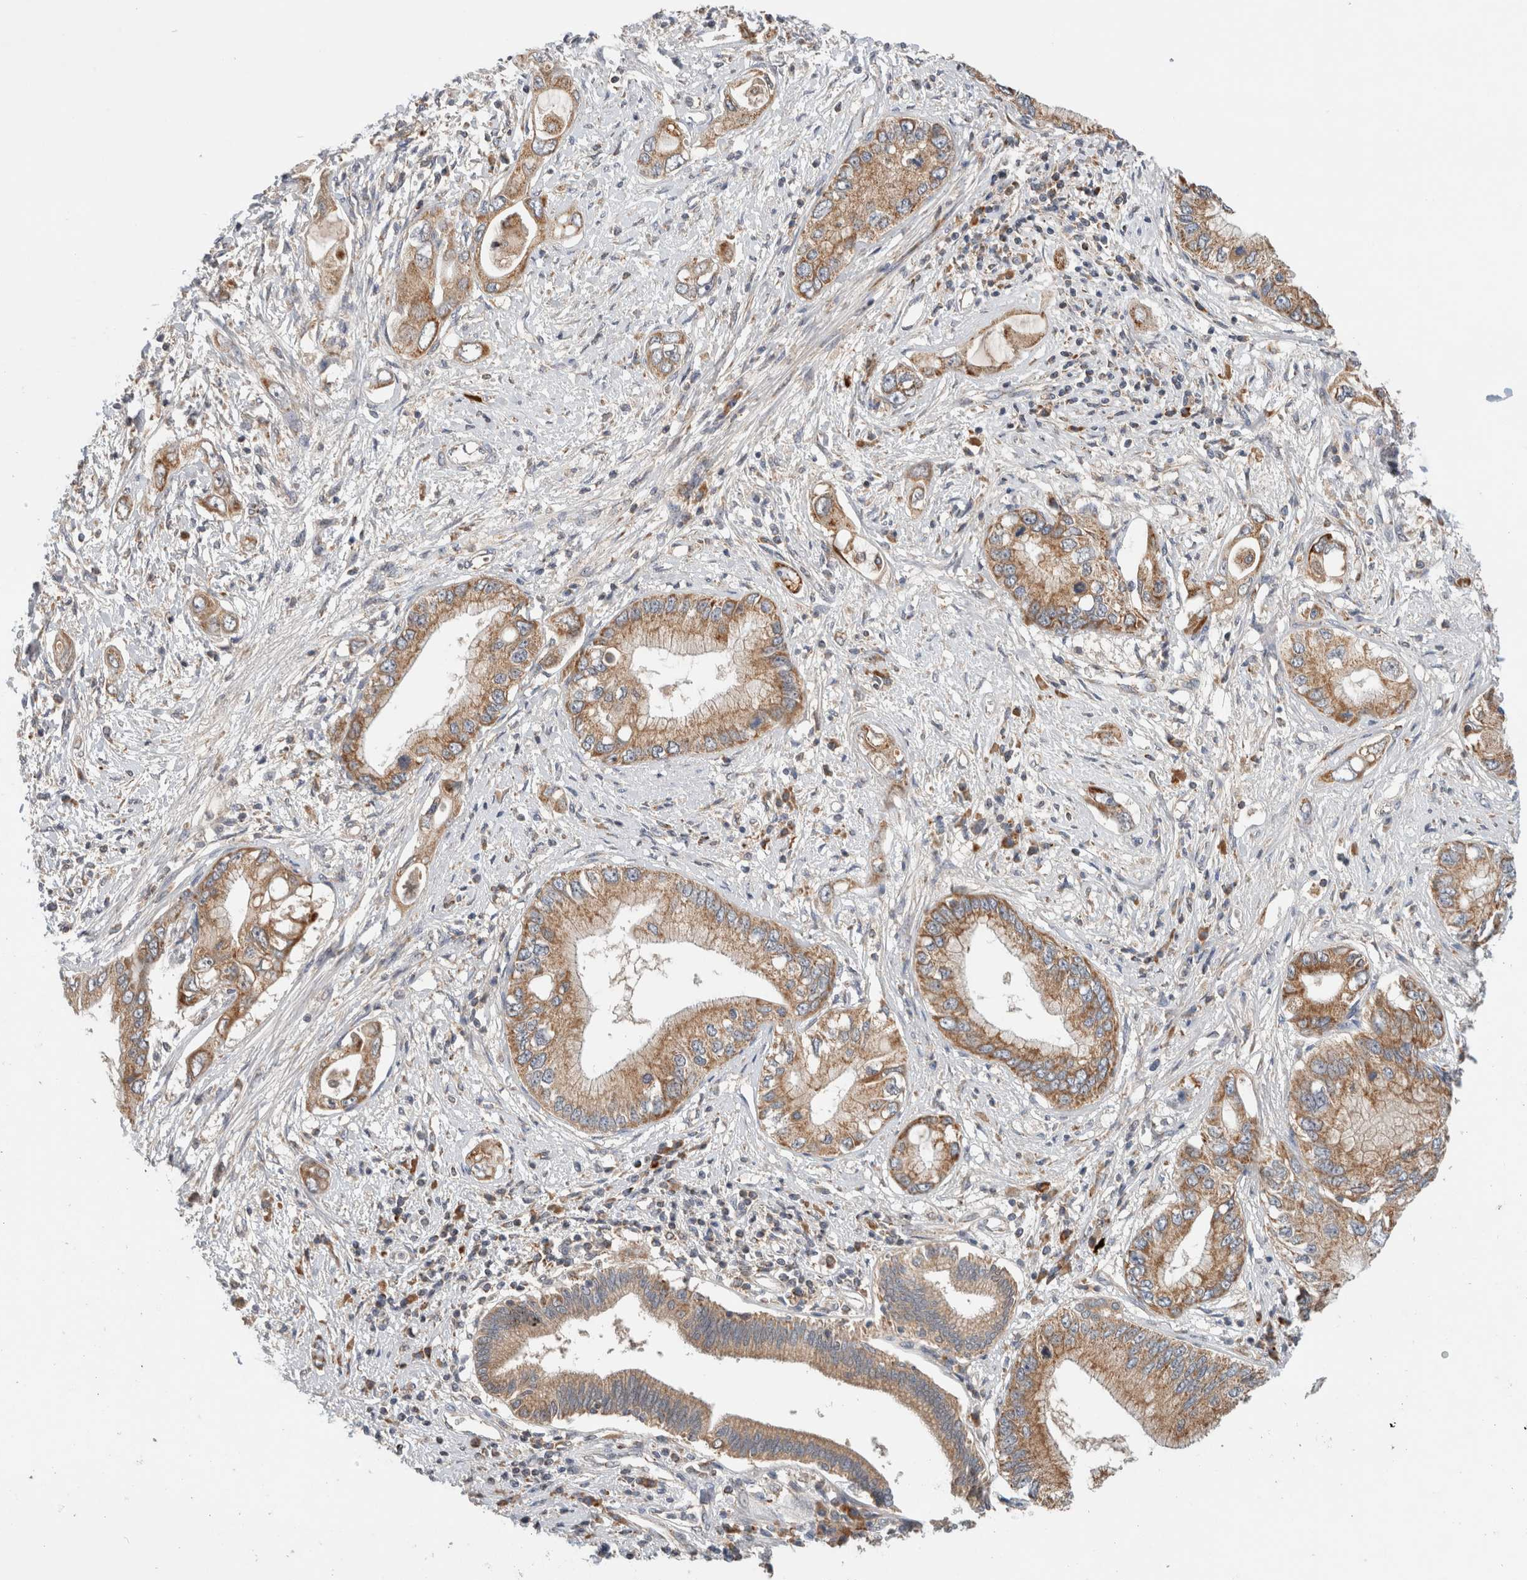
{"staining": {"intensity": "moderate", "quantity": ">75%", "location": "cytoplasmic/membranous"}, "tissue": "pancreatic cancer", "cell_type": "Tumor cells", "image_type": "cancer", "snomed": [{"axis": "morphology", "description": "Inflammation, NOS"}, {"axis": "morphology", "description": "Adenocarcinoma, NOS"}, {"axis": "topography", "description": "Pancreas"}], "caption": "Immunohistochemistry (DAB) staining of pancreatic adenocarcinoma reveals moderate cytoplasmic/membranous protein positivity in approximately >75% of tumor cells.", "gene": "AMPD1", "patient": {"sex": "female", "age": 56}}